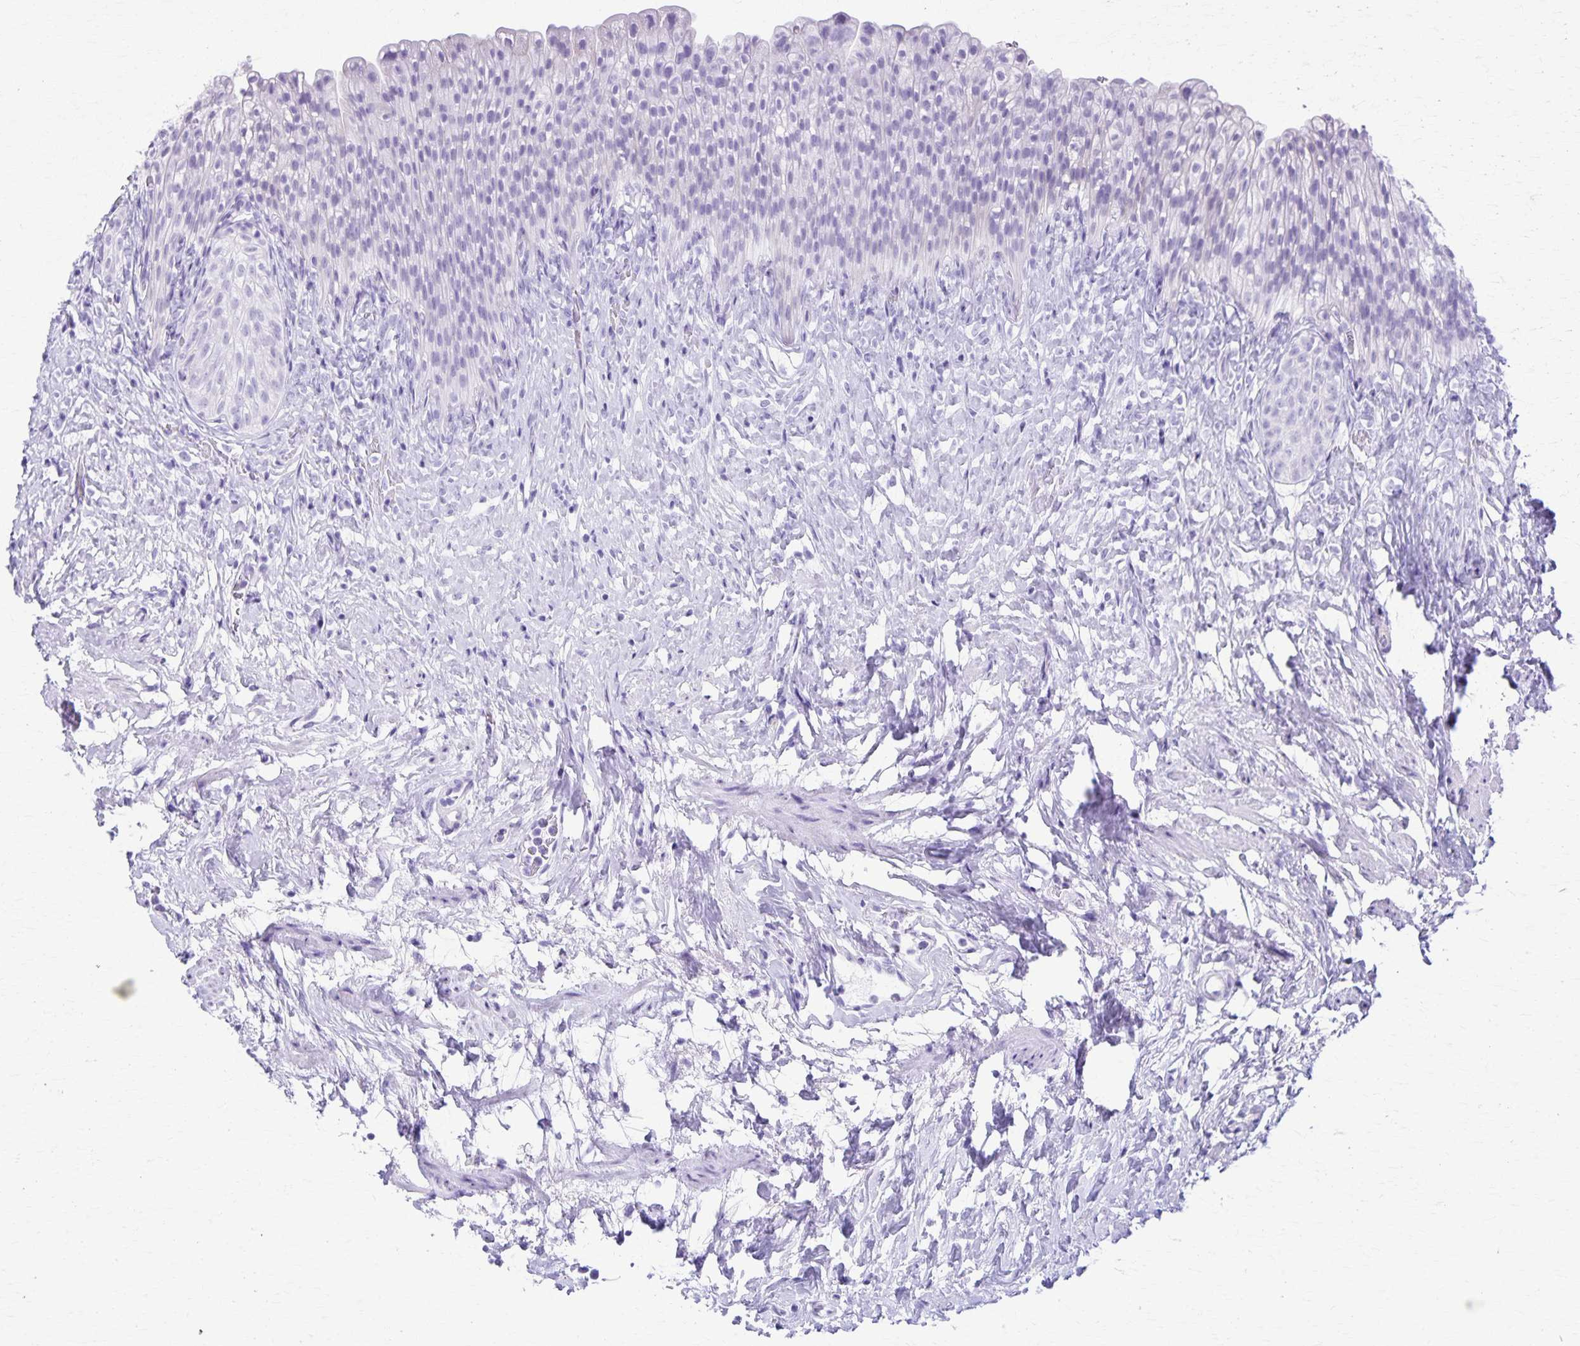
{"staining": {"intensity": "negative", "quantity": "none", "location": "none"}, "tissue": "urinary bladder", "cell_type": "Urothelial cells", "image_type": "normal", "snomed": [{"axis": "morphology", "description": "Normal tissue, NOS"}, {"axis": "topography", "description": "Urinary bladder"}, {"axis": "topography", "description": "Prostate"}], "caption": "Human urinary bladder stained for a protein using immunohistochemistry displays no positivity in urothelial cells.", "gene": "DEFA5", "patient": {"sex": "male", "age": 76}}